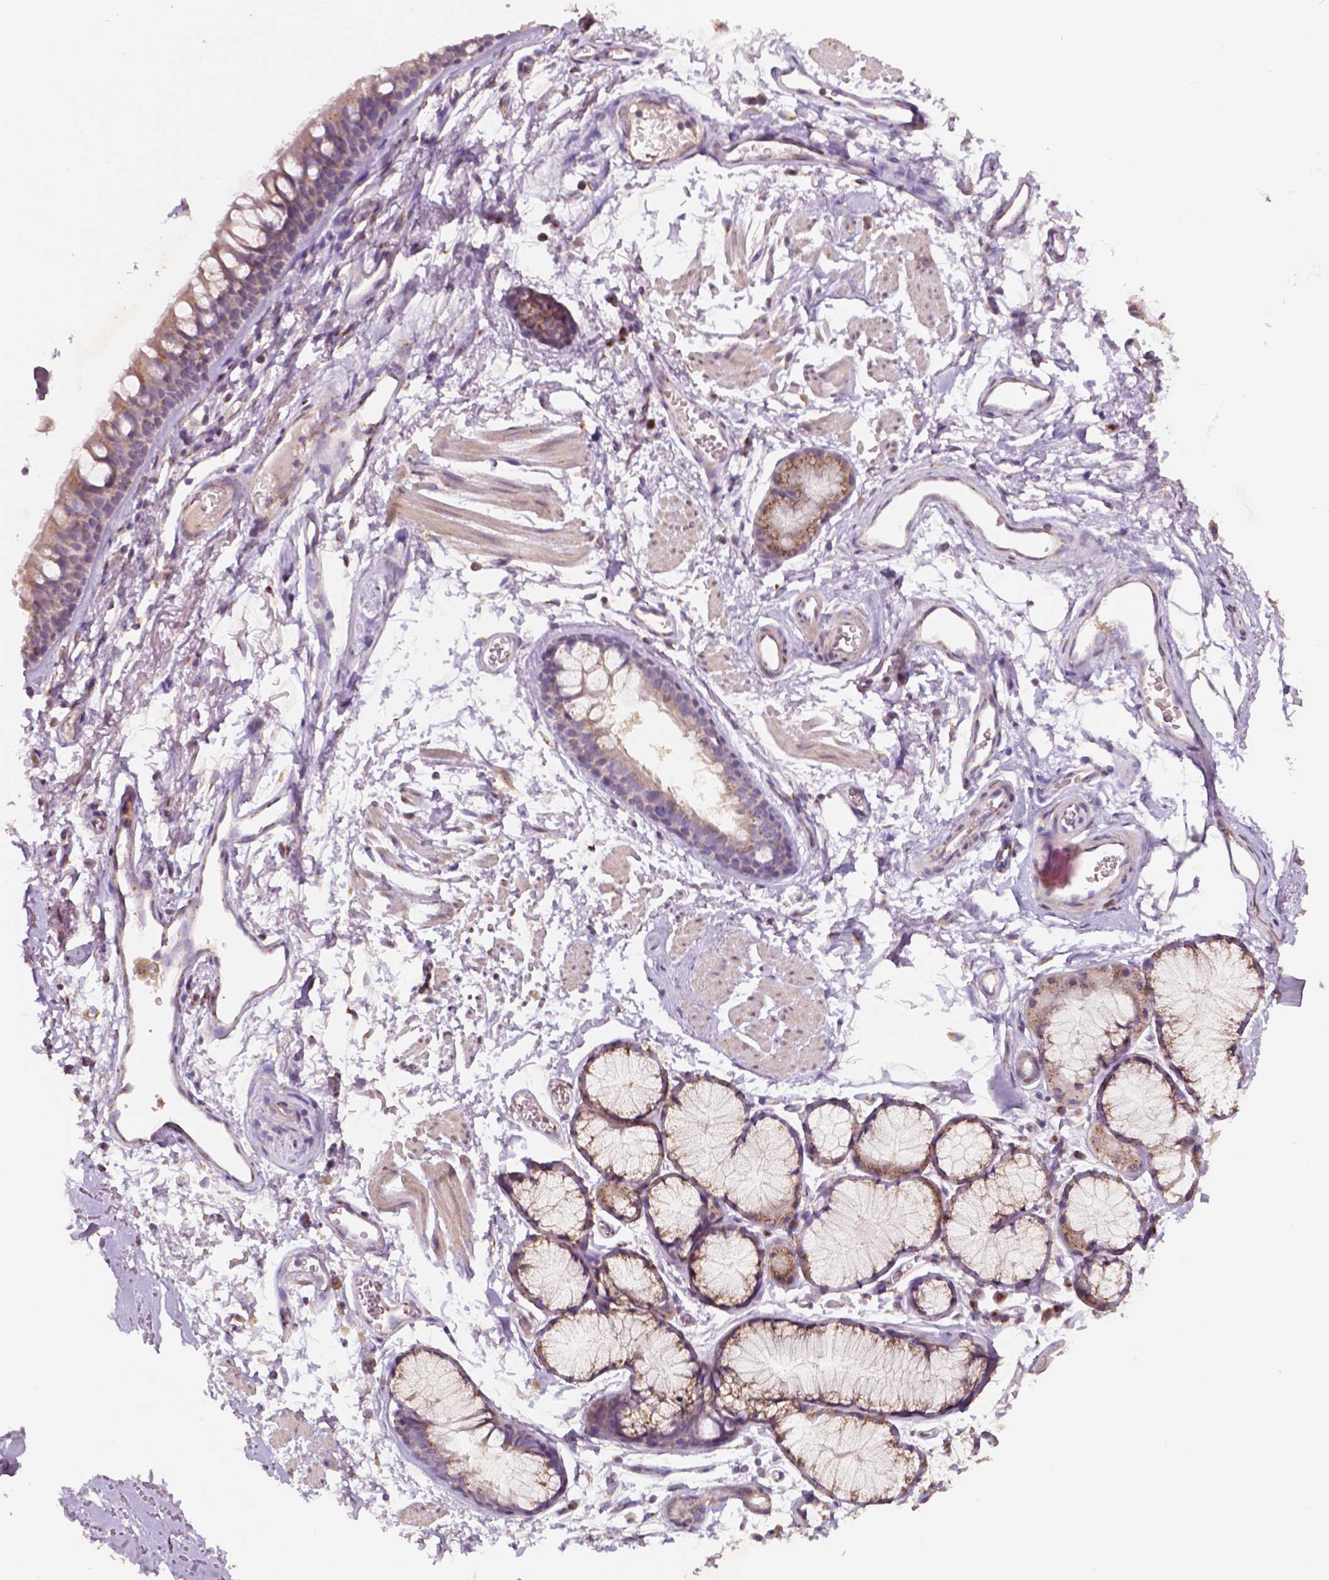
{"staining": {"intensity": "weak", "quantity": "25%-75%", "location": "cytoplasmic/membranous"}, "tissue": "adipose tissue", "cell_type": "Adipocytes", "image_type": "normal", "snomed": [{"axis": "morphology", "description": "Normal tissue, NOS"}, {"axis": "topography", "description": "Cartilage tissue"}, {"axis": "topography", "description": "Bronchus"}], "caption": "Immunohistochemical staining of normal human adipose tissue shows 25%-75% levels of weak cytoplasmic/membranous protein positivity in about 25%-75% of adipocytes. Nuclei are stained in blue.", "gene": "CHPT1", "patient": {"sex": "female", "age": 79}}